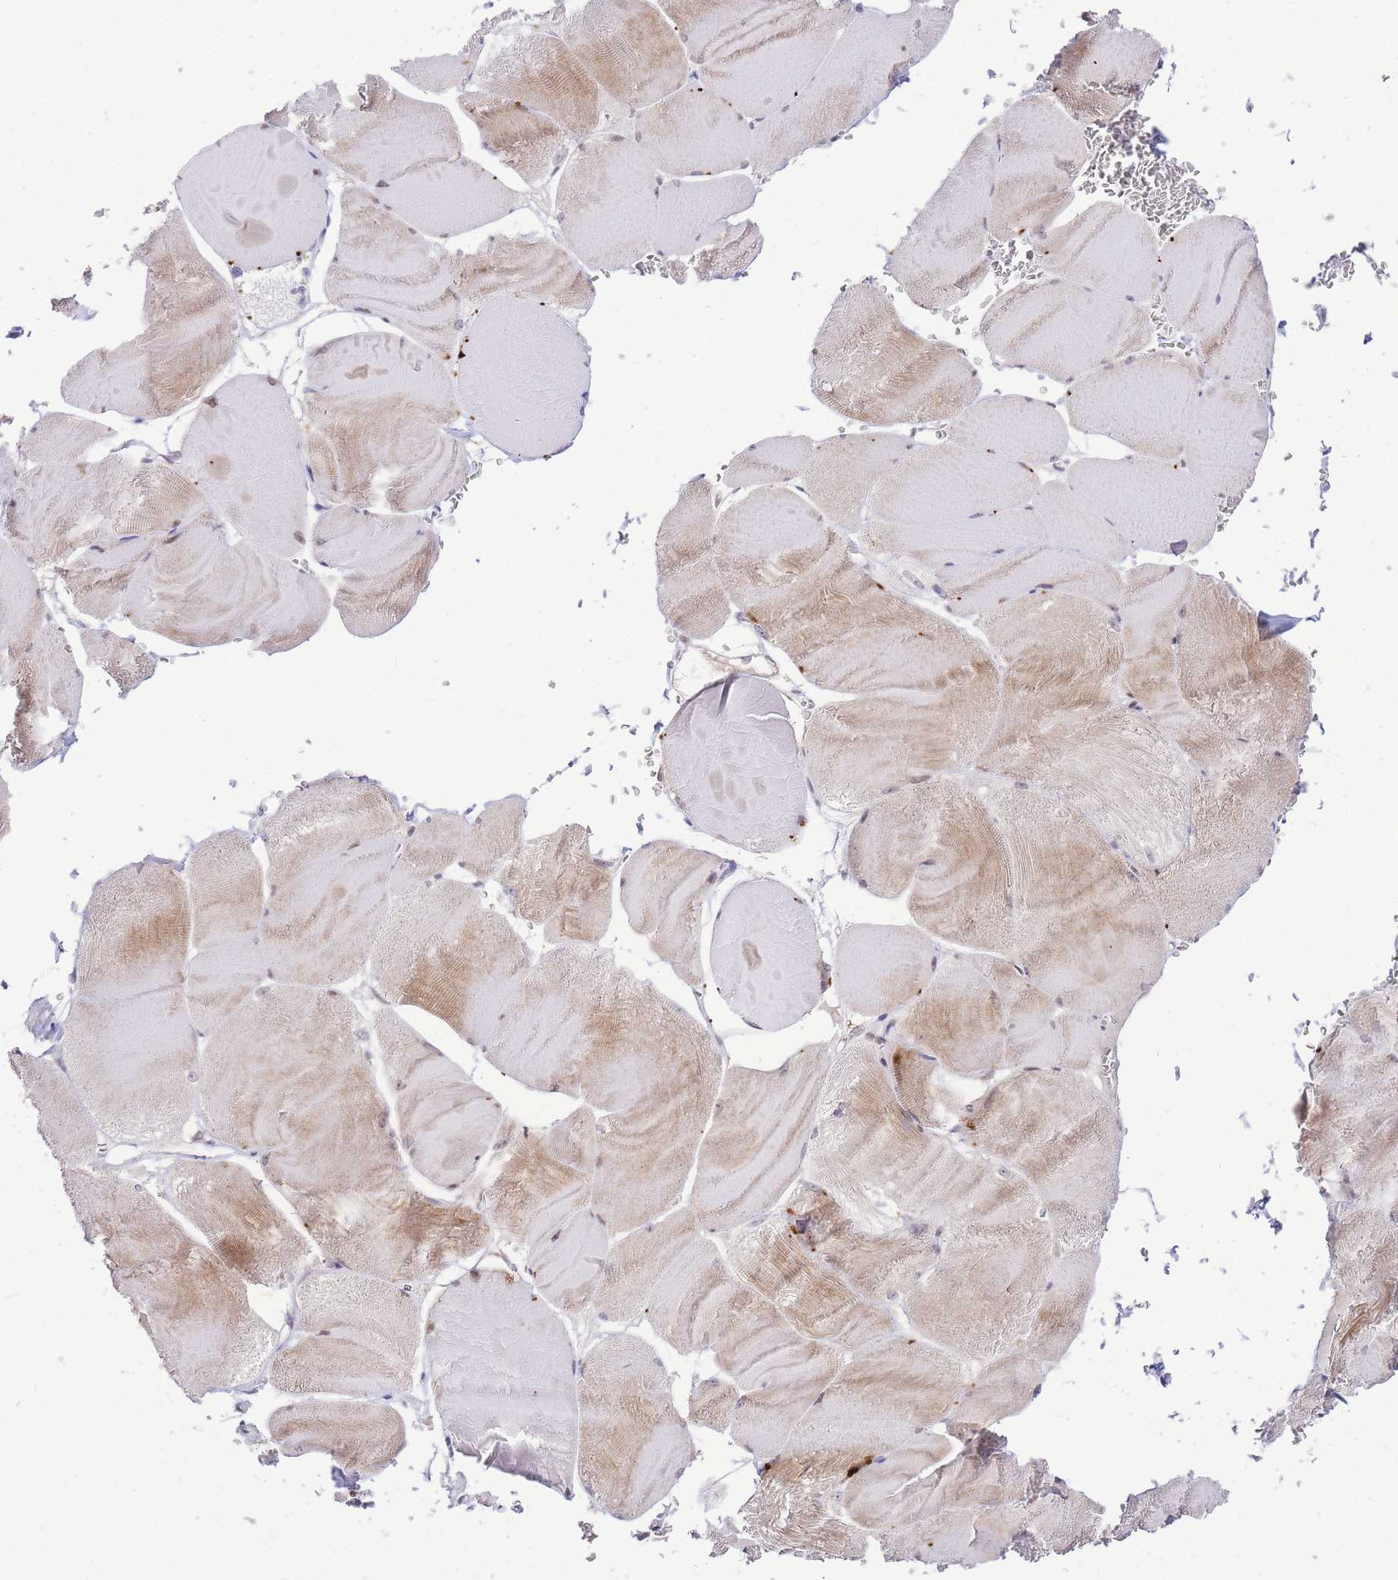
{"staining": {"intensity": "moderate", "quantity": "<25%", "location": "cytoplasmic/membranous"}, "tissue": "skeletal muscle", "cell_type": "Myocytes", "image_type": "normal", "snomed": [{"axis": "morphology", "description": "Normal tissue, NOS"}, {"axis": "morphology", "description": "Basal cell carcinoma"}, {"axis": "topography", "description": "Skeletal muscle"}], "caption": "Skeletal muscle stained for a protein shows moderate cytoplasmic/membranous positivity in myocytes.", "gene": "STK39", "patient": {"sex": "female", "age": 64}}